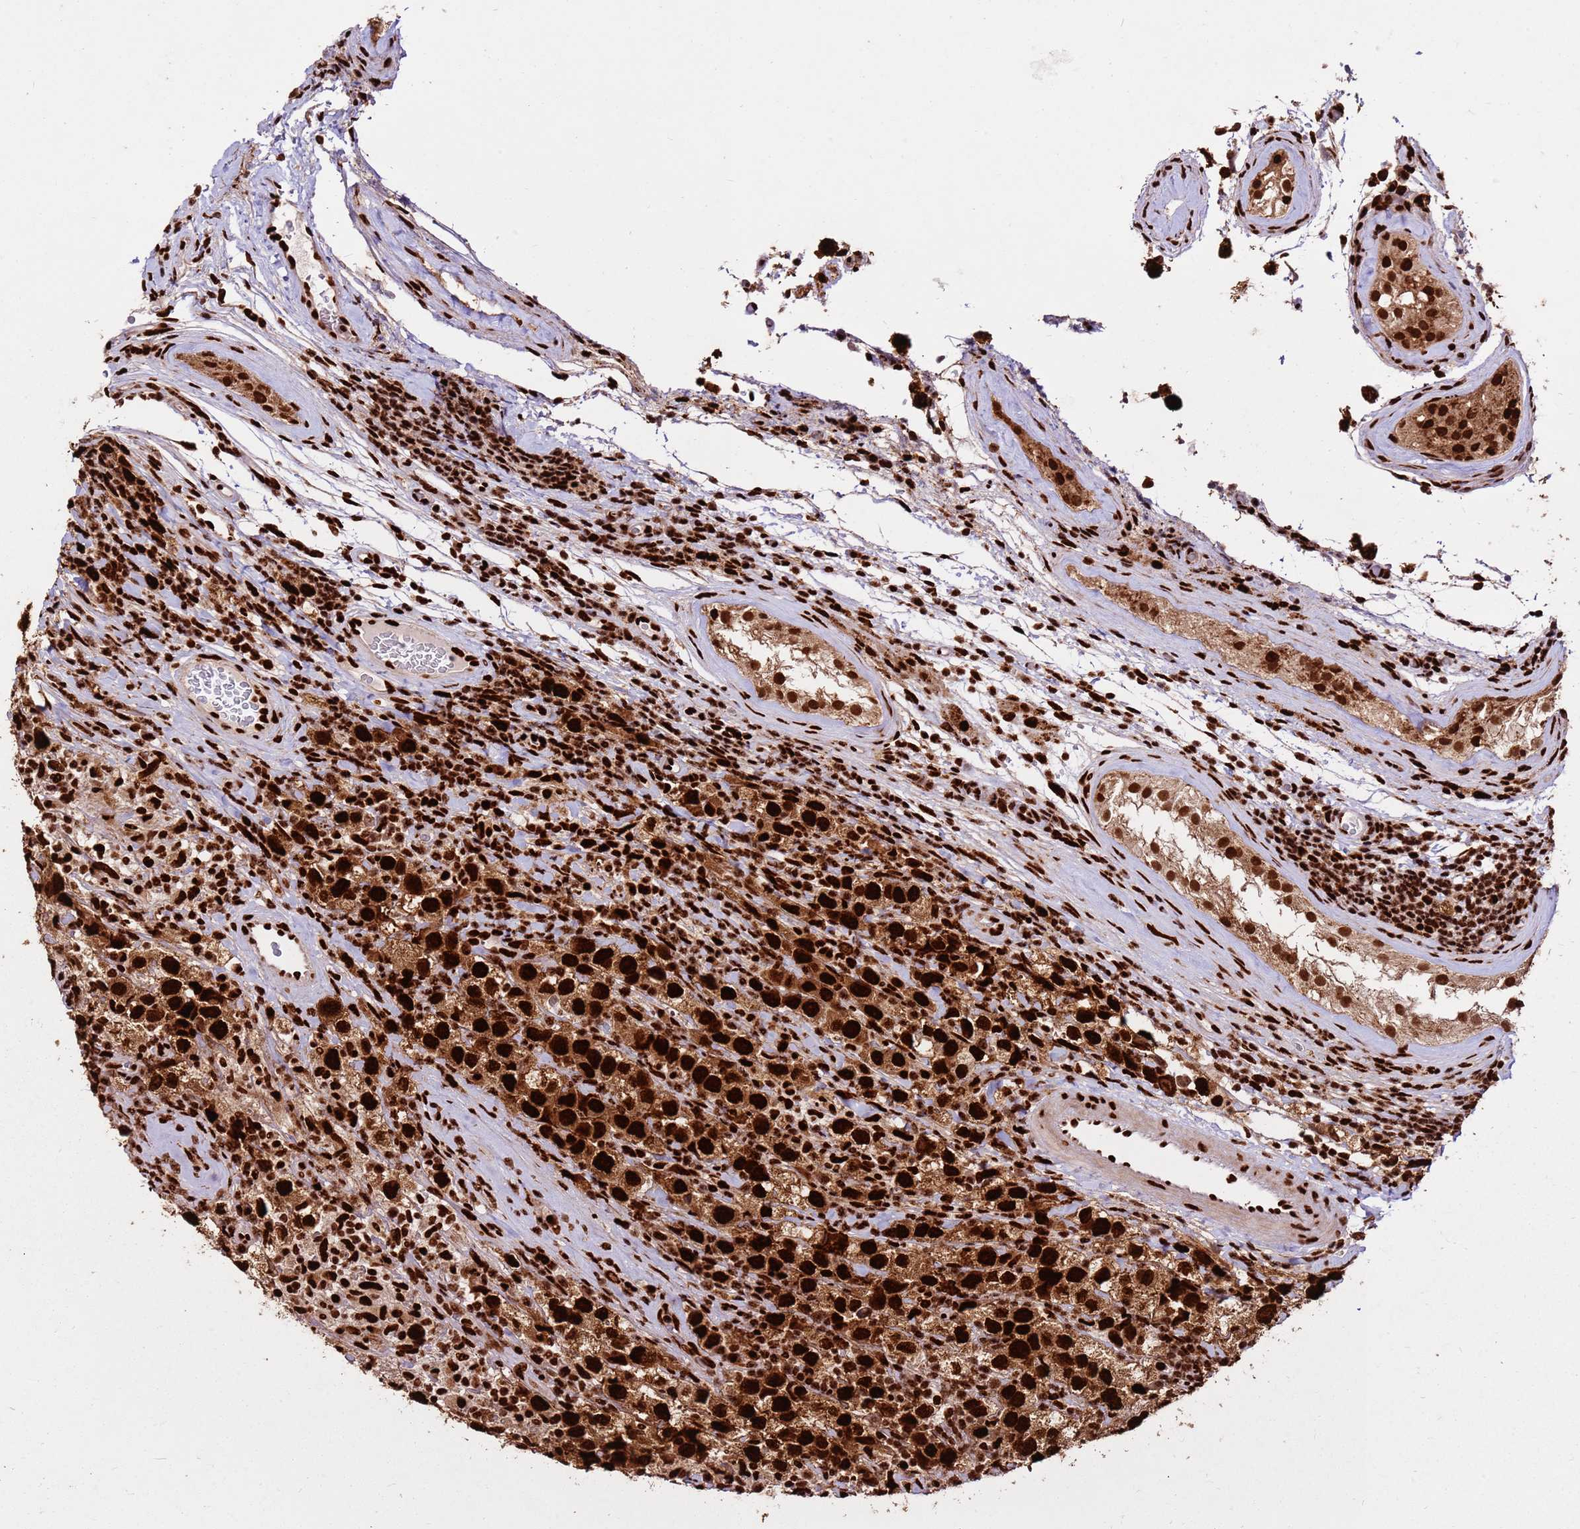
{"staining": {"intensity": "strong", "quantity": ">75%", "location": "nuclear"}, "tissue": "testis cancer", "cell_type": "Tumor cells", "image_type": "cancer", "snomed": [{"axis": "morphology", "description": "Seminoma, NOS"}, {"axis": "morphology", "description": "Carcinoma, Embryonal, NOS"}, {"axis": "topography", "description": "Testis"}], "caption": "A histopathology image showing strong nuclear expression in about >75% of tumor cells in testis embryonal carcinoma, as visualized by brown immunohistochemical staining.", "gene": "HNRNPAB", "patient": {"sex": "male", "age": 41}}